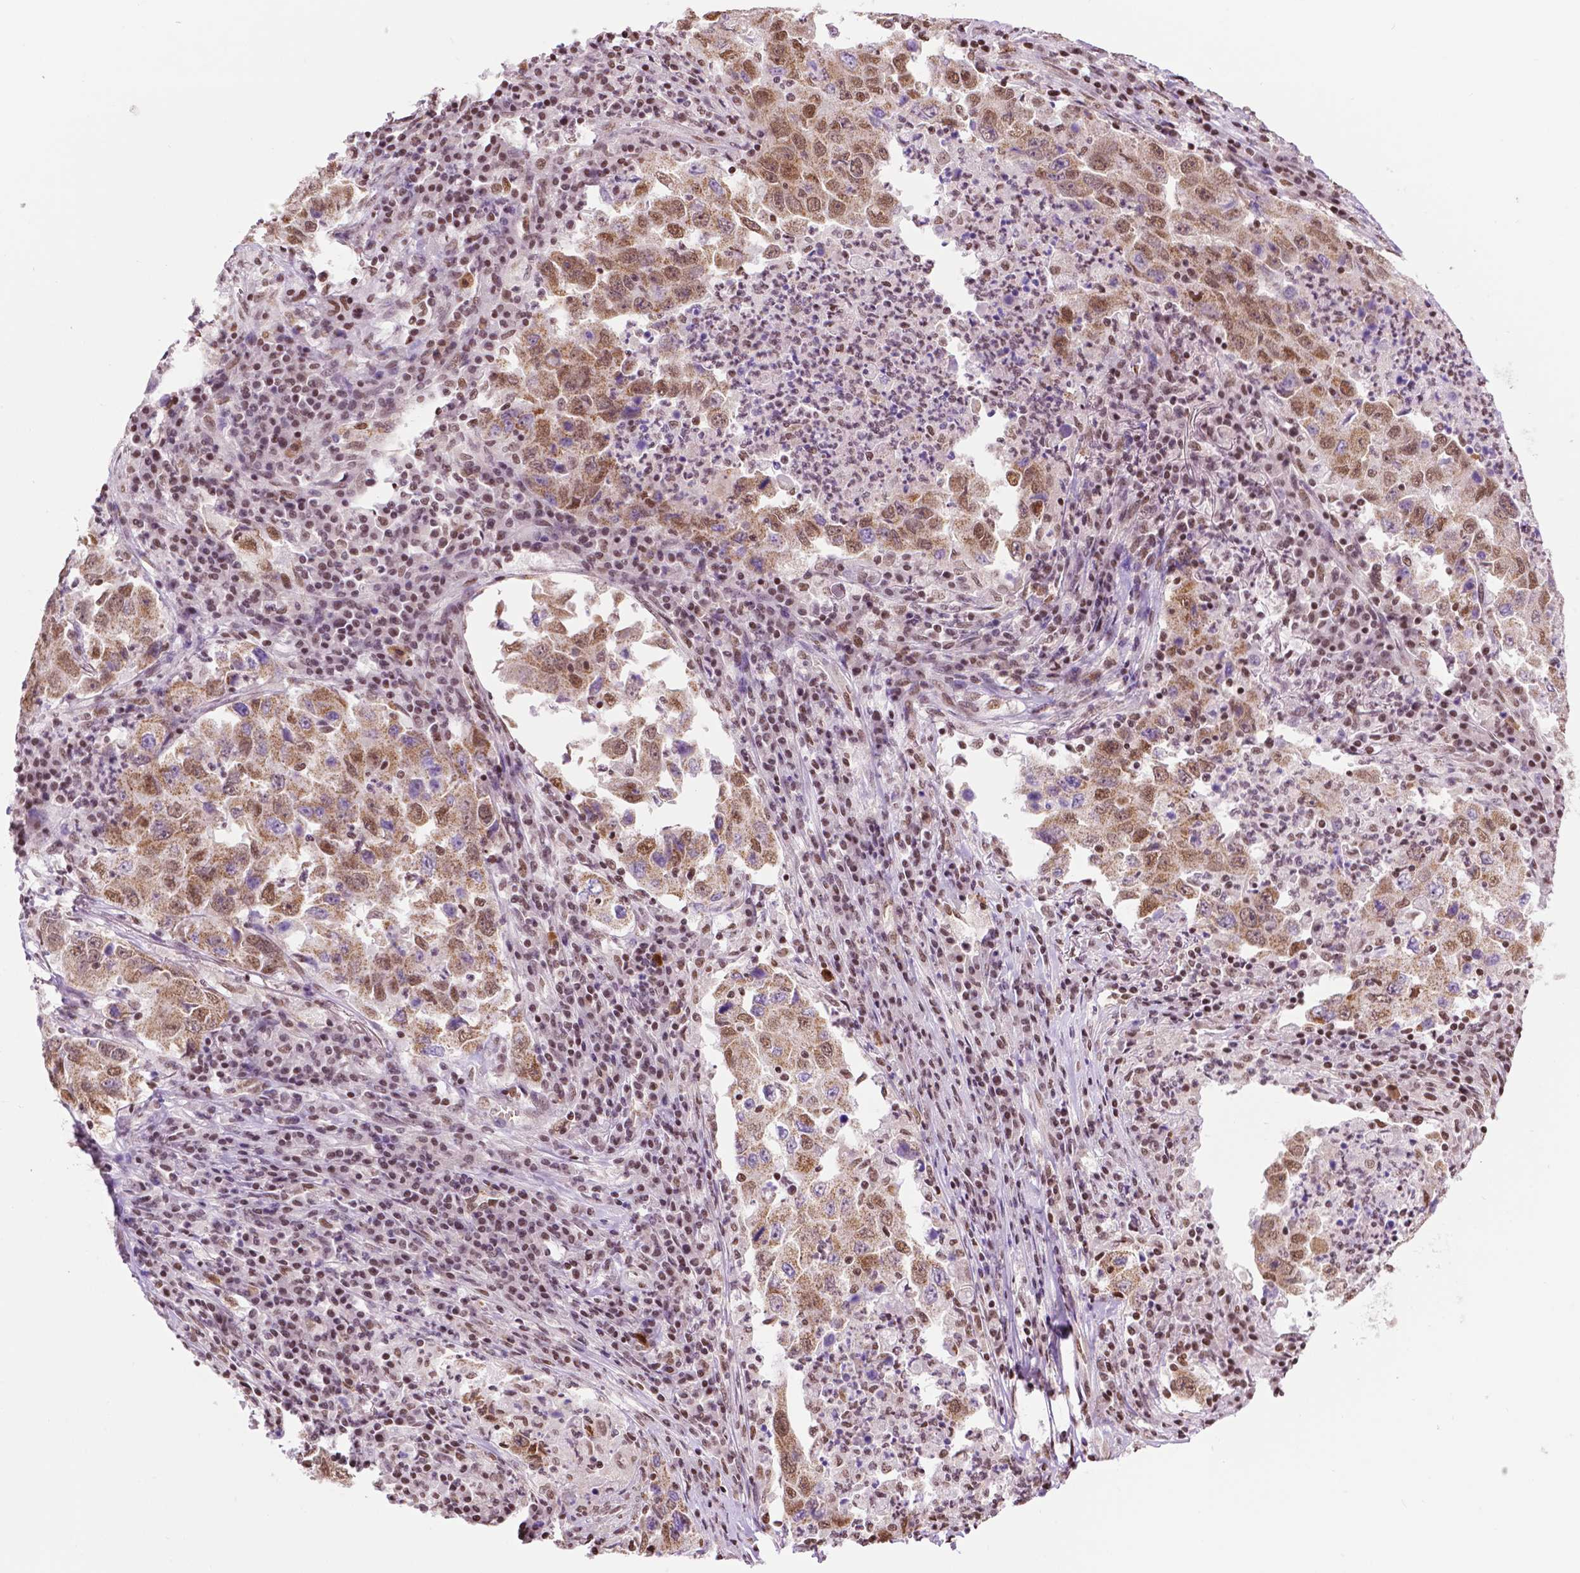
{"staining": {"intensity": "moderate", "quantity": ">75%", "location": "cytoplasmic/membranous,nuclear"}, "tissue": "lung cancer", "cell_type": "Tumor cells", "image_type": "cancer", "snomed": [{"axis": "morphology", "description": "Adenocarcinoma, NOS"}, {"axis": "topography", "description": "Lung"}], "caption": "Immunohistochemistry (IHC) staining of lung adenocarcinoma, which reveals medium levels of moderate cytoplasmic/membranous and nuclear positivity in about >75% of tumor cells indicating moderate cytoplasmic/membranous and nuclear protein staining. The staining was performed using DAB (3,3'-diaminobenzidine) (brown) for protein detection and nuclei were counterstained in hematoxylin (blue).", "gene": "COL23A1", "patient": {"sex": "male", "age": 73}}